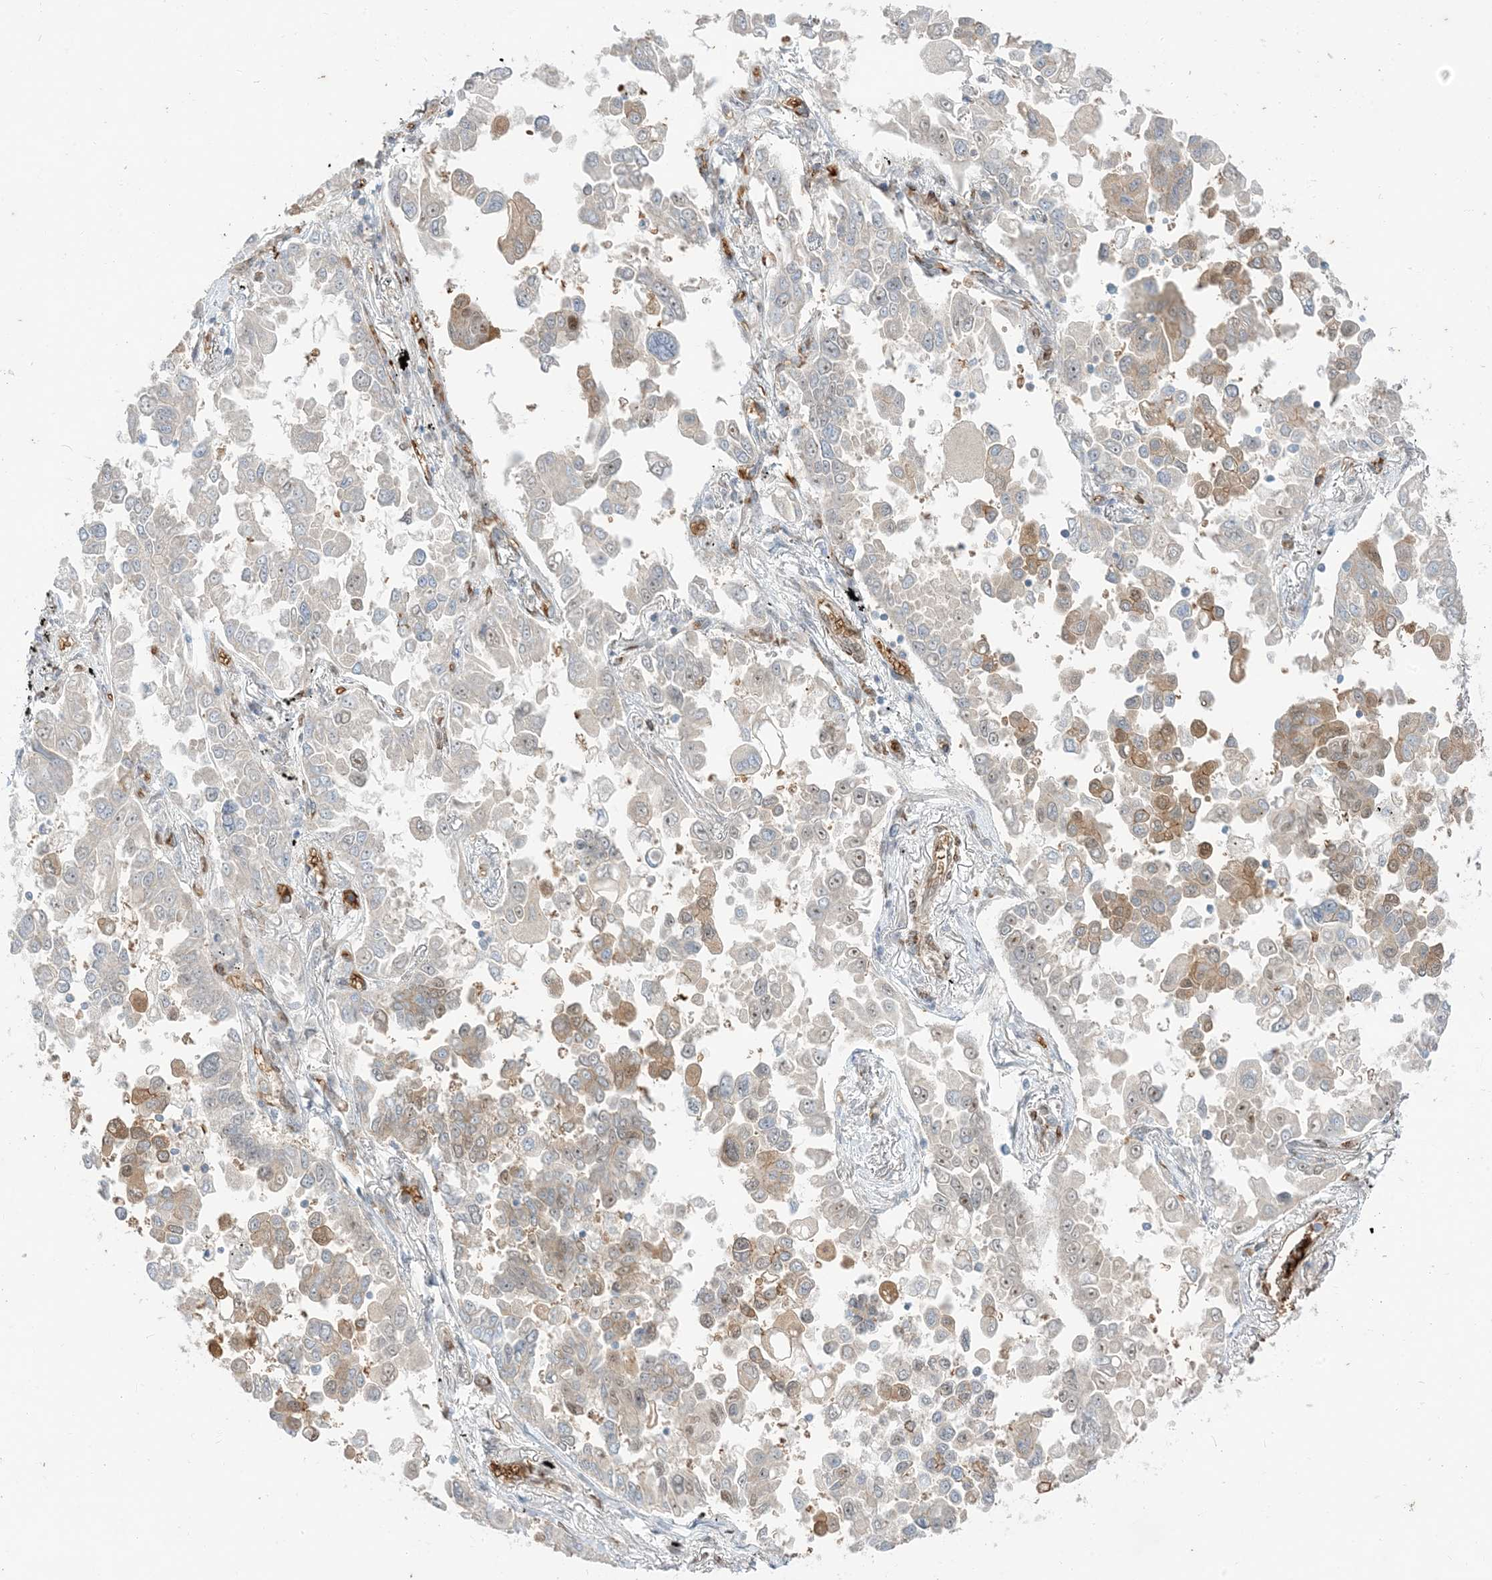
{"staining": {"intensity": "moderate", "quantity": "<25%", "location": "cytoplasmic/membranous"}, "tissue": "lung cancer", "cell_type": "Tumor cells", "image_type": "cancer", "snomed": [{"axis": "morphology", "description": "Adenocarcinoma, NOS"}, {"axis": "topography", "description": "Lung"}], "caption": "This micrograph displays IHC staining of human adenocarcinoma (lung), with low moderate cytoplasmic/membranous positivity in about <25% of tumor cells.", "gene": "RIN1", "patient": {"sex": "female", "age": 67}}